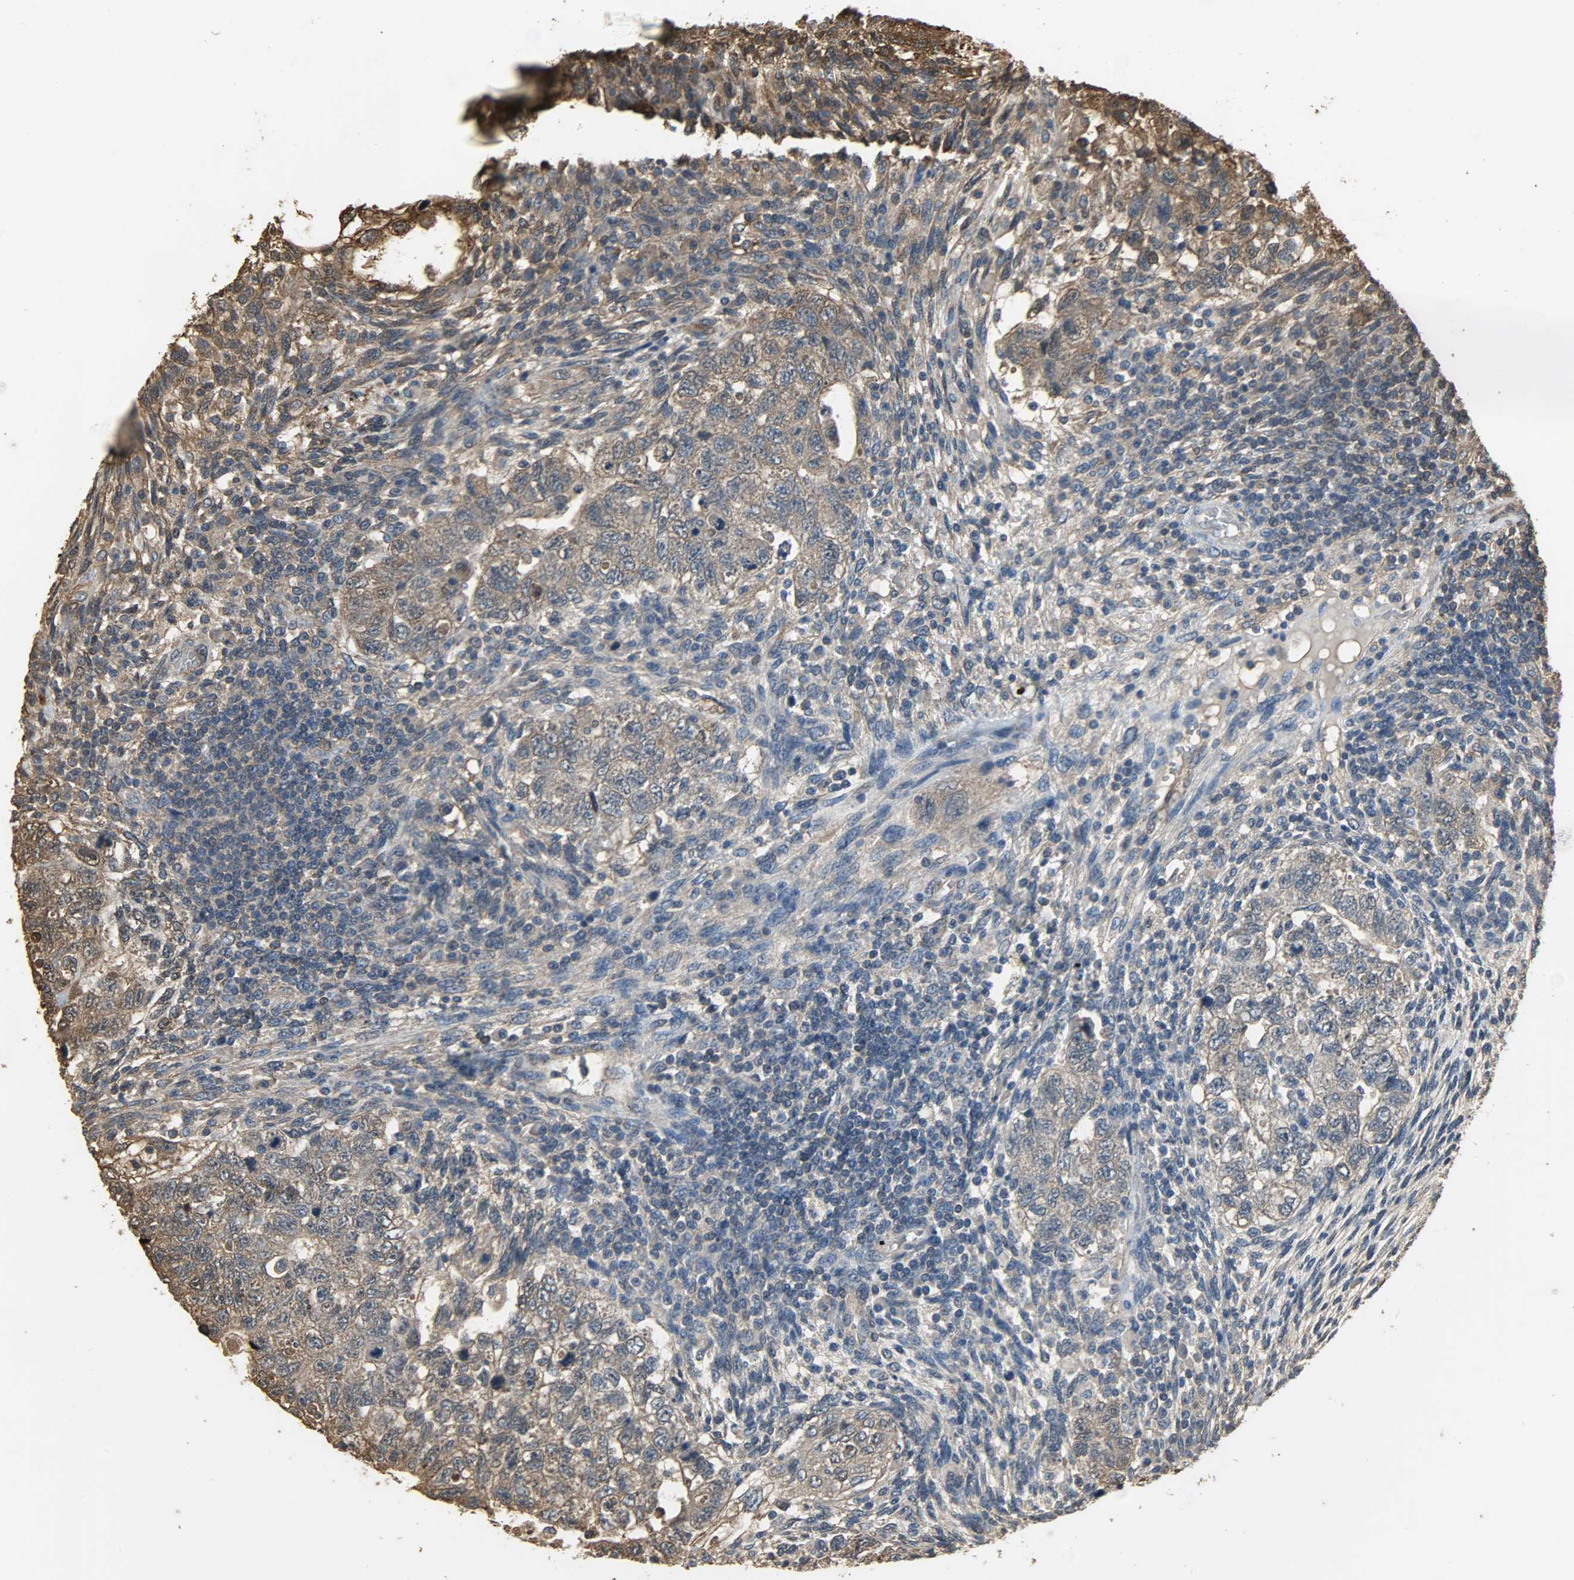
{"staining": {"intensity": "moderate", "quantity": ">75%", "location": "cytoplasmic/membranous"}, "tissue": "testis cancer", "cell_type": "Tumor cells", "image_type": "cancer", "snomed": [{"axis": "morphology", "description": "Normal tissue, NOS"}, {"axis": "morphology", "description": "Carcinoma, Embryonal, NOS"}, {"axis": "topography", "description": "Testis"}], "caption": "Immunohistochemistry micrograph of human testis cancer (embryonal carcinoma) stained for a protein (brown), which reveals medium levels of moderate cytoplasmic/membranous expression in approximately >75% of tumor cells.", "gene": "LDHB", "patient": {"sex": "male", "age": 36}}